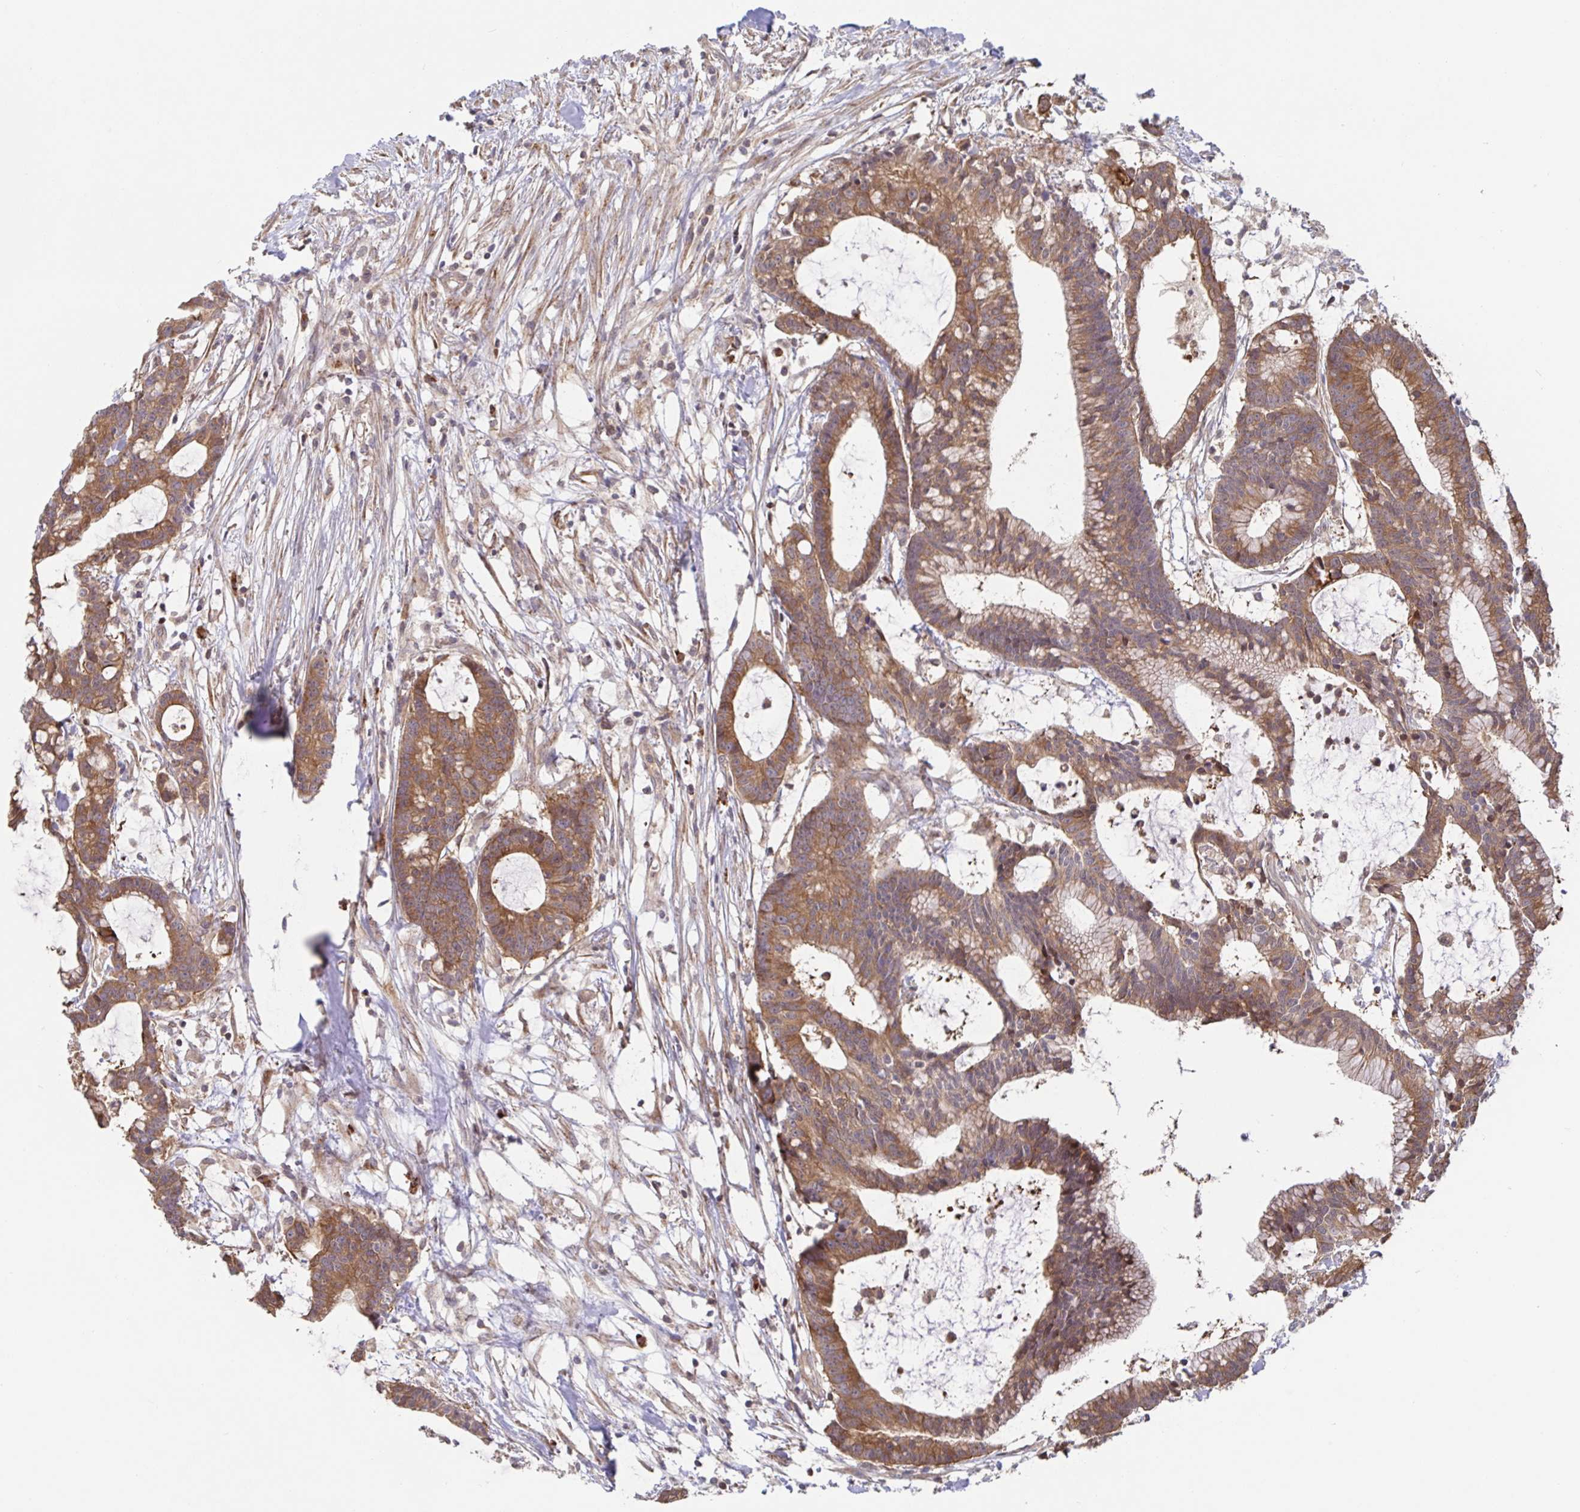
{"staining": {"intensity": "moderate", "quantity": ">75%", "location": "cytoplasmic/membranous"}, "tissue": "colorectal cancer", "cell_type": "Tumor cells", "image_type": "cancer", "snomed": [{"axis": "morphology", "description": "Adenocarcinoma, NOS"}, {"axis": "topography", "description": "Colon"}], "caption": "Colorectal cancer (adenocarcinoma) stained with a protein marker shows moderate staining in tumor cells.", "gene": "AACS", "patient": {"sex": "female", "age": 78}}